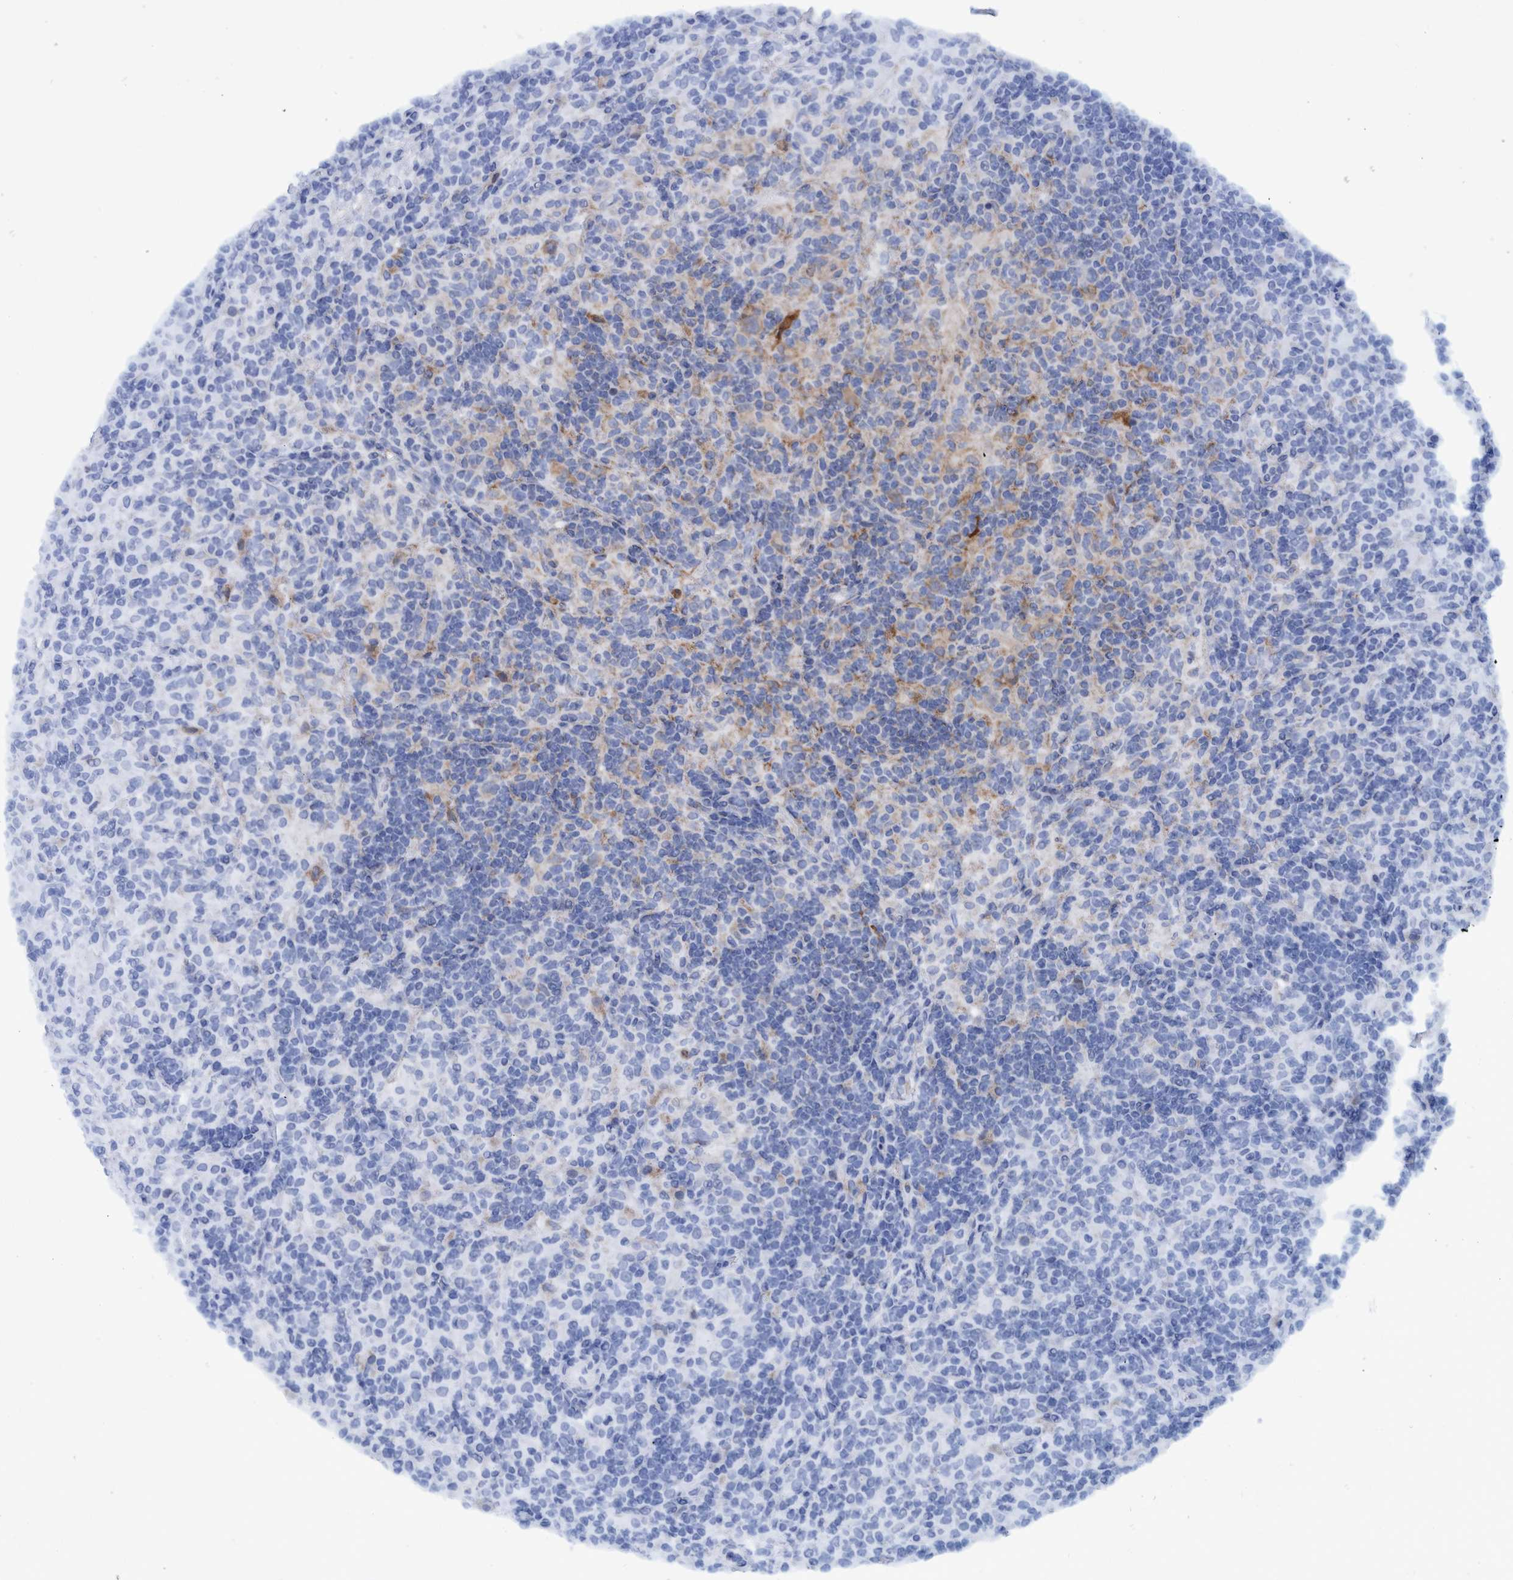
{"staining": {"intensity": "negative", "quantity": "none", "location": "none"}, "tissue": "lymphoma", "cell_type": "Tumor cells", "image_type": "cancer", "snomed": [{"axis": "morphology", "description": "Hodgkin's disease, NOS"}, {"axis": "topography", "description": "Lymph node"}], "caption": "The micrograph shows no significant expression in tumor cells of Hodgkin's disease.", "gene": "BZW2", "patient": {"sex": "male", "age": 70}}